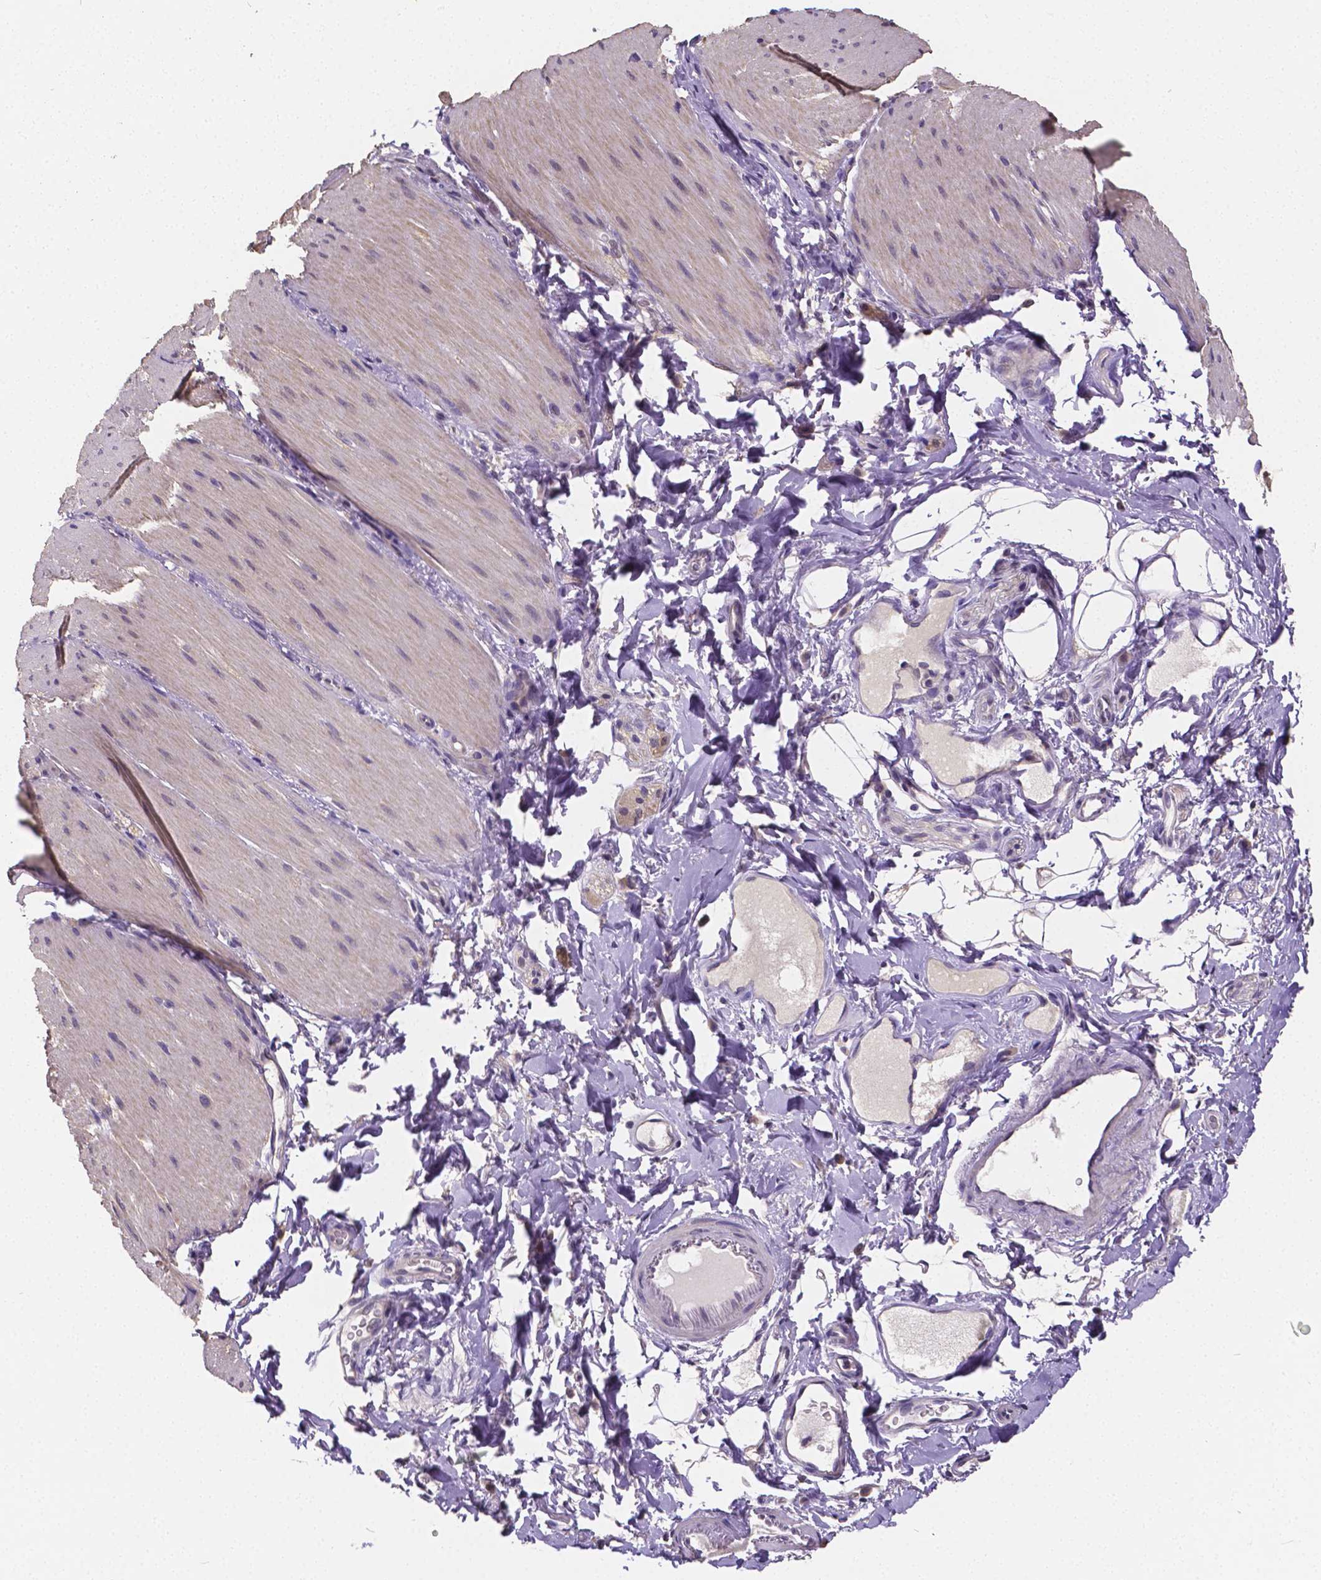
{"staining": {"intensity": "negative", "quantity": "none", "location": "none"}, "tissue": "smooth muscle", "cell_type": "Smooth muscle cells", "image_type": "normal", "snomed": [{"axis": "morphology", "description": "Normal tissue, NOS"}, {"axis": "topography", "description": "Smooth muscle"}, {"axis": "topography", "description": "Colon"}], "caption": "This histopathology image is of unremarkable smooth muscle stained with immunohistochemistry to label a protein in brown with the nuclei are counter-stained blue. There is no positivity in smooth muscle cells.", "gene": "CTNNA2", "patient": {"sex": "male", "age": 73}}